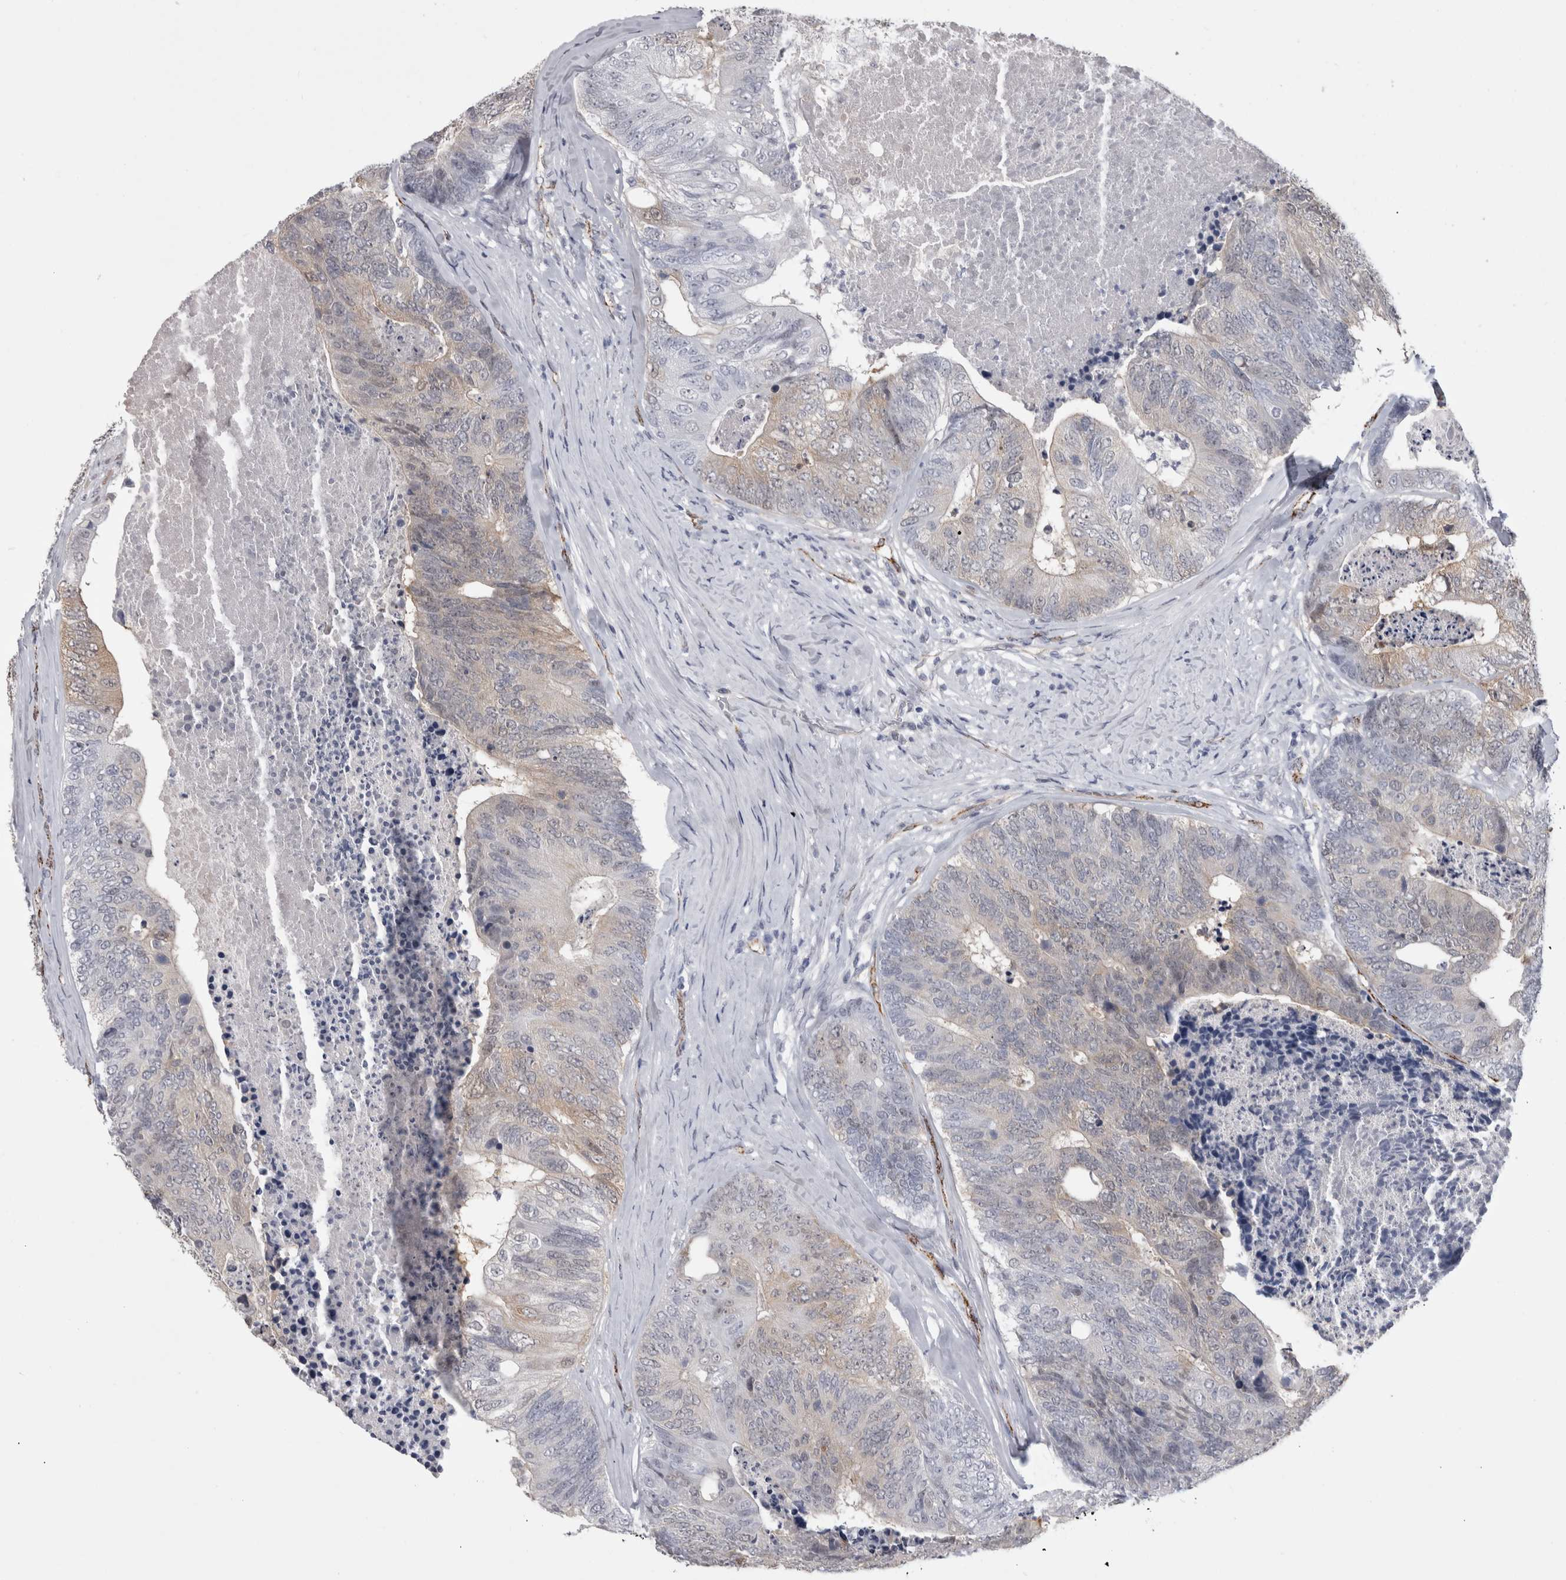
{"staining": {"intensity": "weak", "quantity": "25%-75%", "location": "cytoplasmic/membranous"}, "tissue": "colorectal cancer", "cell_type": "Tumor cells", "image_type": "cancer", "snomed": [{"axis": "morphology", "description": "Adenocarcinoma, NOS"}, {"axis": "topography", "description": "Colon"}], "caption": "Immunohistochemistry staining of colorectal cancer (adenocarcinoma), which displays low levels of weak cytoplasmic/membranous staining in about 25%-75% of tumor cells indicating weak cytoplasmic/membranous protein expression. The staining was performed using DAB (3,3'-diaminobenzidine) (brown) for protein detection and nuclei were counterstained in hematoxylin (blue).", "gene": "ACOT7", "patient": {"sex": "female", "age": 67}}